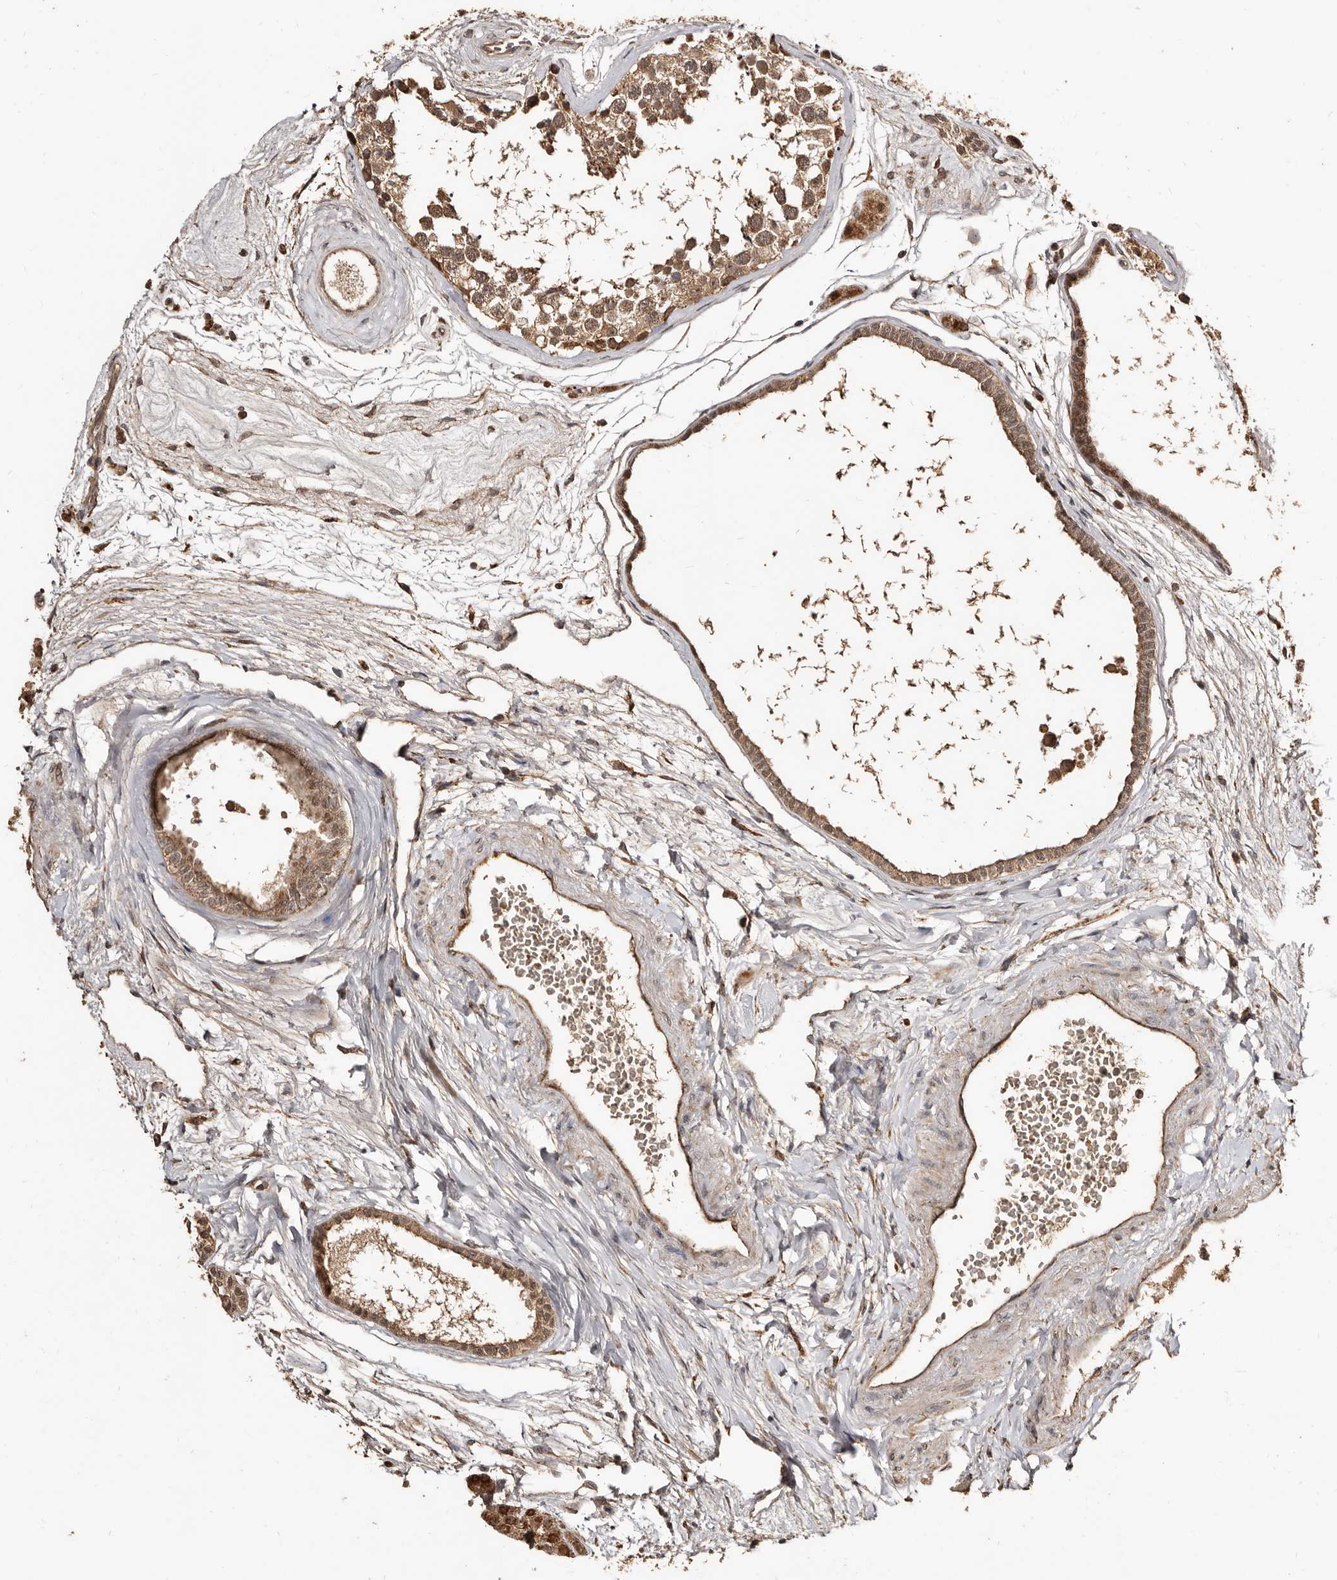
{"staining": {"intensity": "moderate", "quantity": ">75%", "location": "cytoplasmic/membranous"}, "tissue": "testis", "cell_type": "Cells in seminiferous ducts", "image_type": "normal", "snomed": [{"axis": "morphology", "description": "Normal tissue, NOS"}, {"axis": "topography", "description": "Testis"}], "caption": "This is an image of IHC staining of unremarkable testis, which shows moderate staining in the cytoplasmic/membranous of cells in seminiferous ducts.", "gene": "AKAP7", "patient": {"sex": "male", "age": 56}}